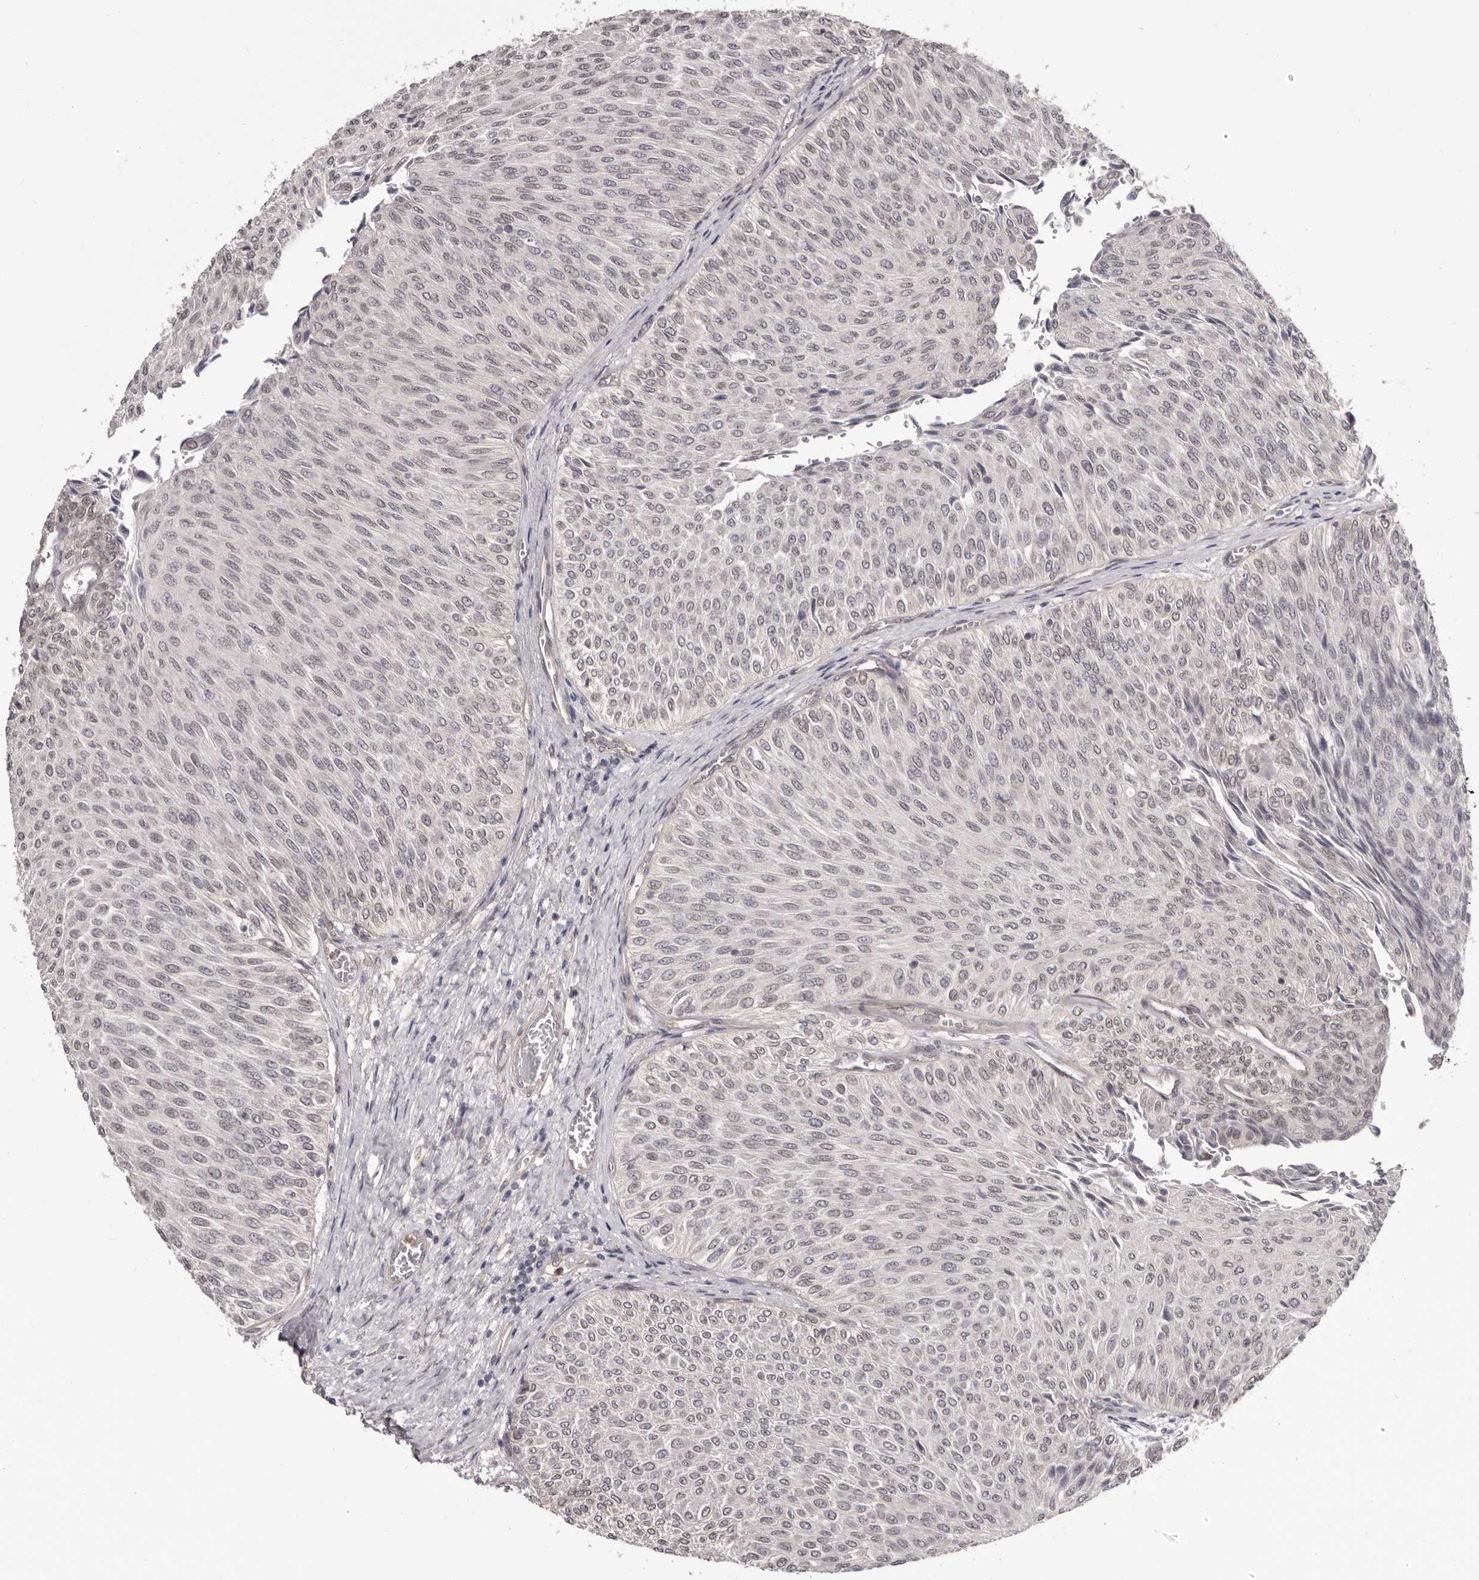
{"staining": {"intensity": "weak", "quantity": "25%-75%", "location": "nuclear"}, "tissue": "urothelial cancer", "cell_type": "Tumor cells", "image_type": "cancer", "snomed": [{"axis": "morphology", "description": "Urothelial carcinoma, Low grade"}, {"axis": "topography", "description": "Urinary bladder"}], "caption": "This photomicrograph shows IHC staining of urothelial cancer, with low weak nuclear positivity in approximately 25%-75% of tumor cells.", "gene": "RNF2", "patient": {"sex": "male", "age": 78}}